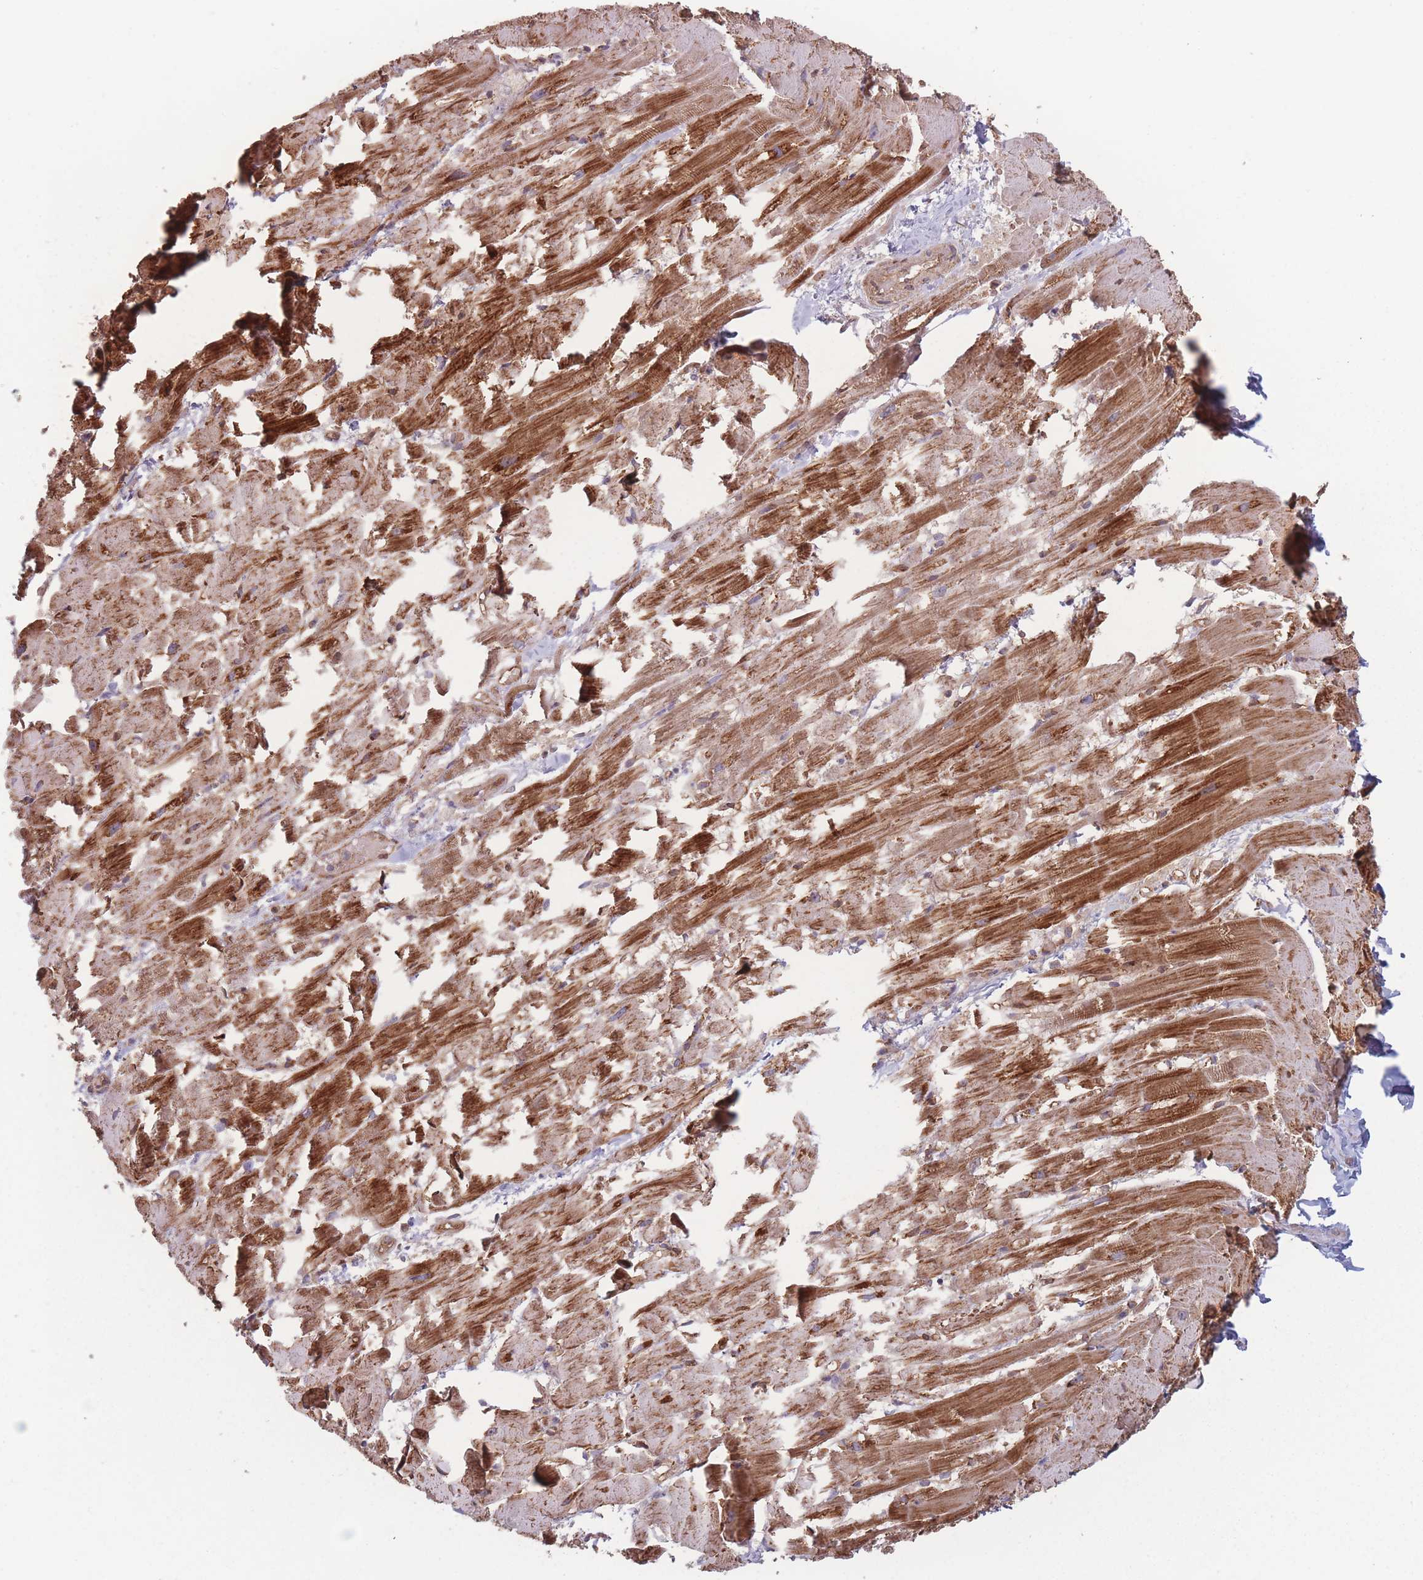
{"staining": {"intensity": "strong", "quantity": ">75%", "location": "cytoplasmic/membranous"}, "tissue": "heart muscle", "cell_type": "Cardiomyocytes", "image_type": "normal", "snomed": [{"axis": "morphology", "description": "Normal tissue, NOS"}, {"axis": "topography", "description": "Heart"}], "caption": "A brown stain shows strong cytoplasmic/membranous positivity of a protein in cardiomyocytes of normal human heart muscle. The protein is shown in brown color, while the nuclei are stained blue.", "gene": "ATP5MGL", "patient": {"sex": "male", "age": 37}}